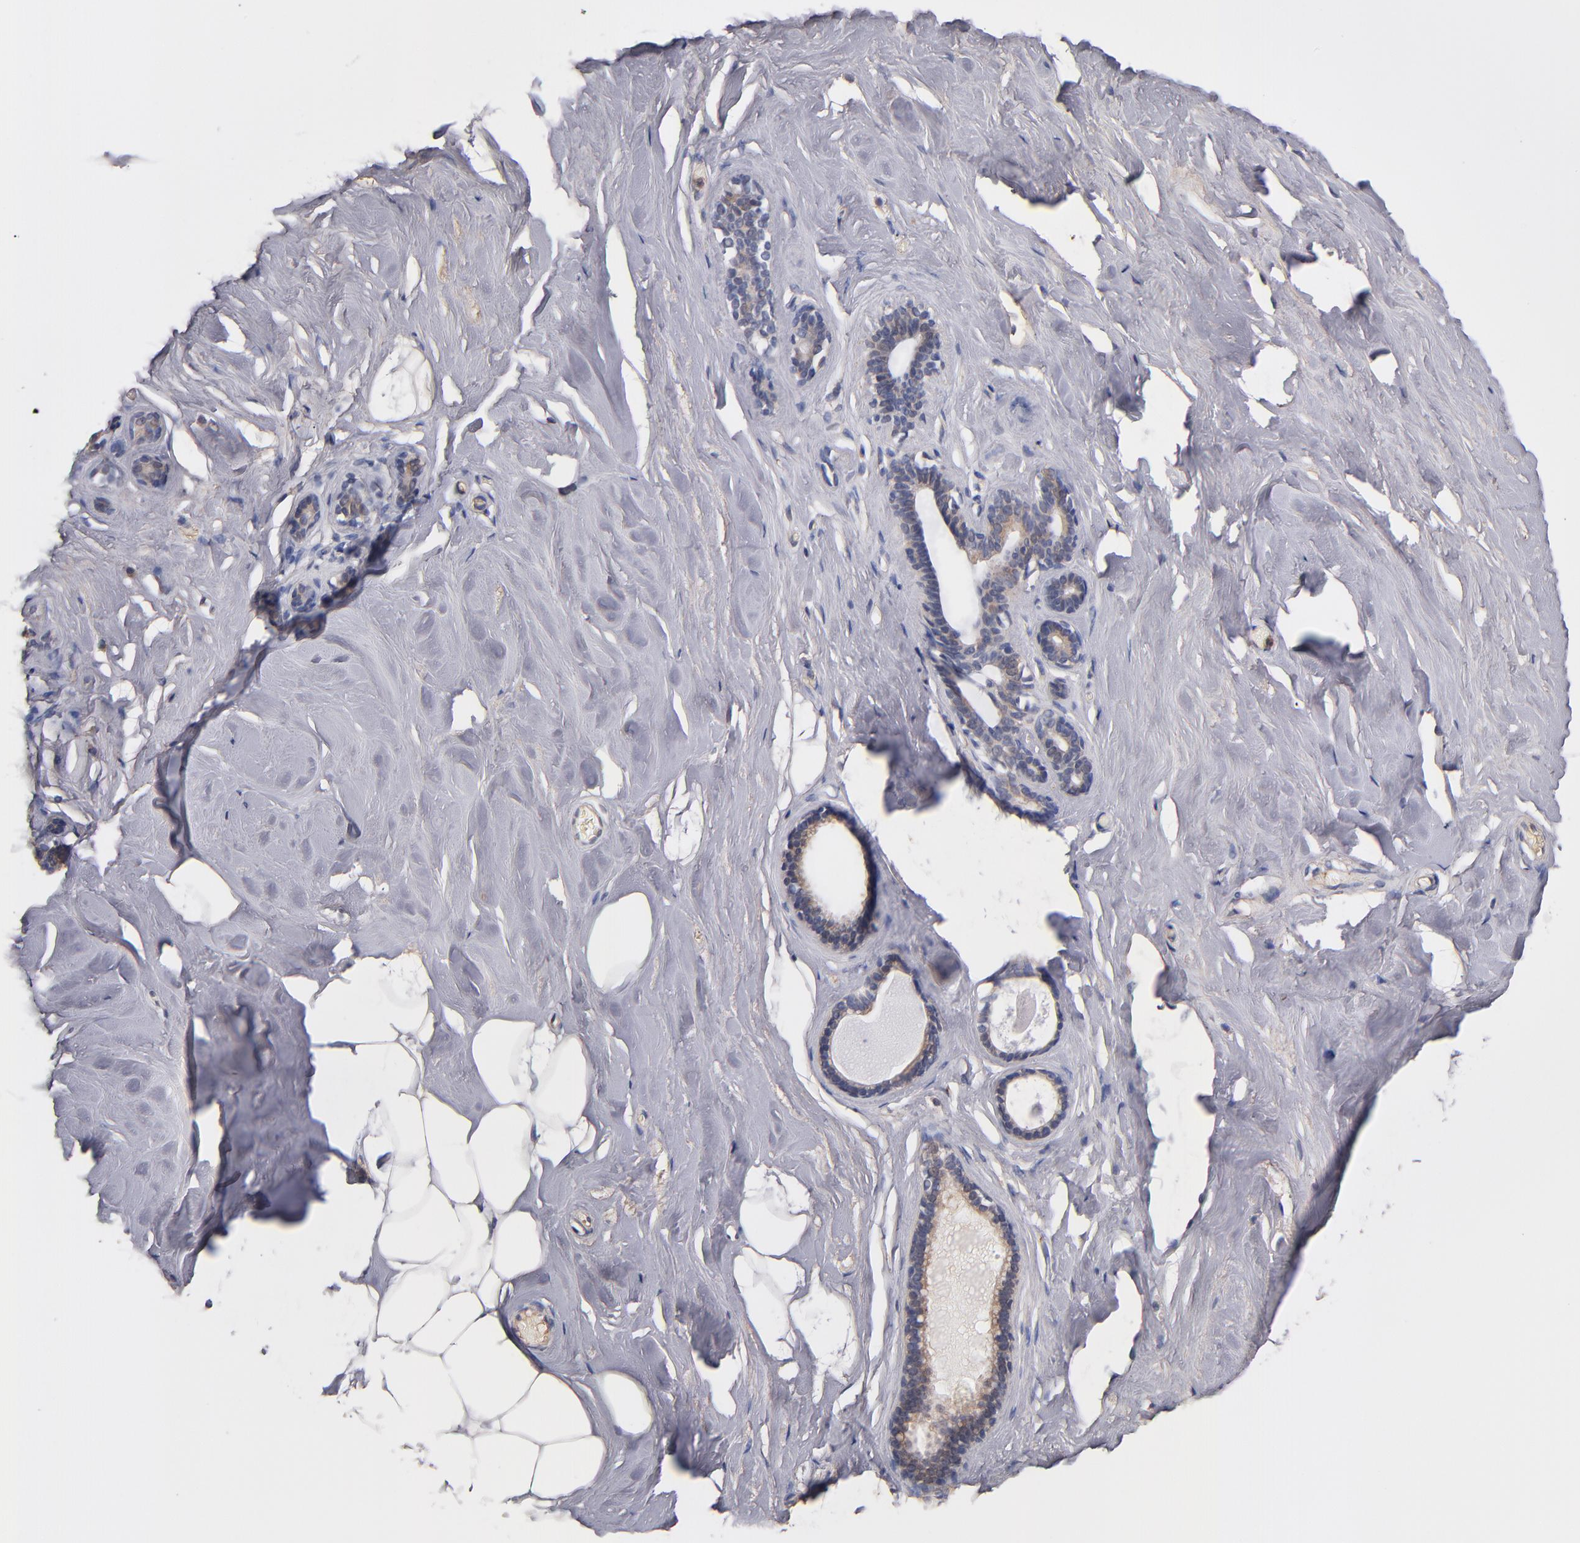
{"staining": {"intensity": "negative", "quantity": "none", "location": "none"}, "tissue": "breast", "cell_type": "Adipocytes", "image_type": "normal", "snomed": [{"axis": "morphology", "description": "Normal tissue, NOS"}, {"axis": "topography", "description": "Breast"}], "caption": "Immunohistochemical staining of benign breast displays no significant positivity in adipocytes.", "gene": "DACT1", "patient": {"sex": "female", "age": 75}}